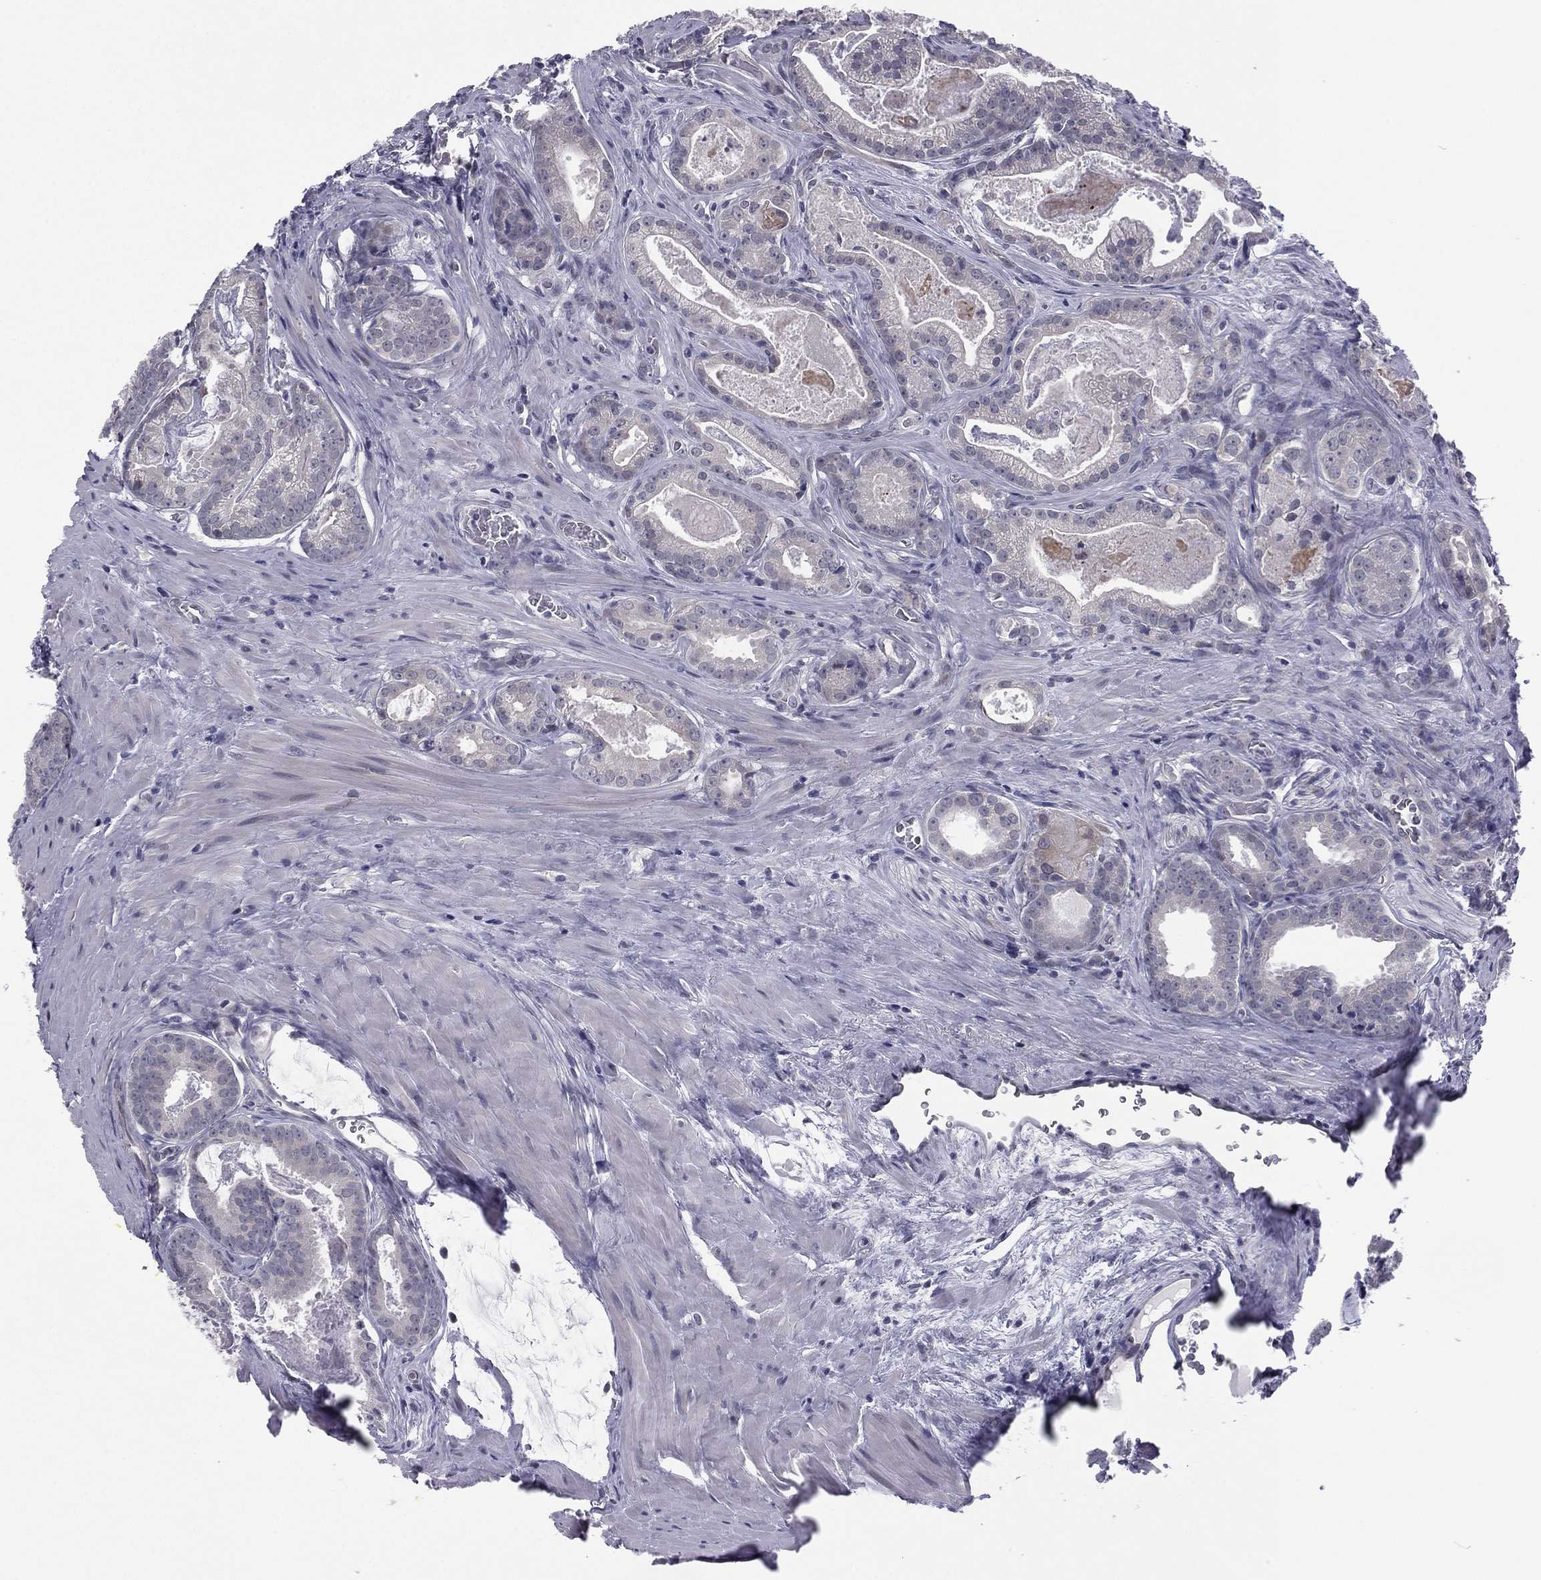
{"staining": {"intensity": "negative", "quantity": "none", "location": "none"}, "tissue": "prostate cancer", "cell_type": "Tumor cells", "image_type": "cancer", "snomed": [{"axis": "morphology", "description": "Adenocarcinoma, NOS"}, {"axis": "topography", "description": "Prostate"}], "caption": "This histopathology image is of adenocarcinoma (prostate) stained with immunohistochemistry to label a protein in brown with the nuclei are counter-stained blue. There is no expression in tumor cells. (DAB (3,3'-diaminobenzidine) immunohistochemistry (IHC), high magnification).", "gene": "ACTRT2", "patient": {"sex": "male", "age": 61}}